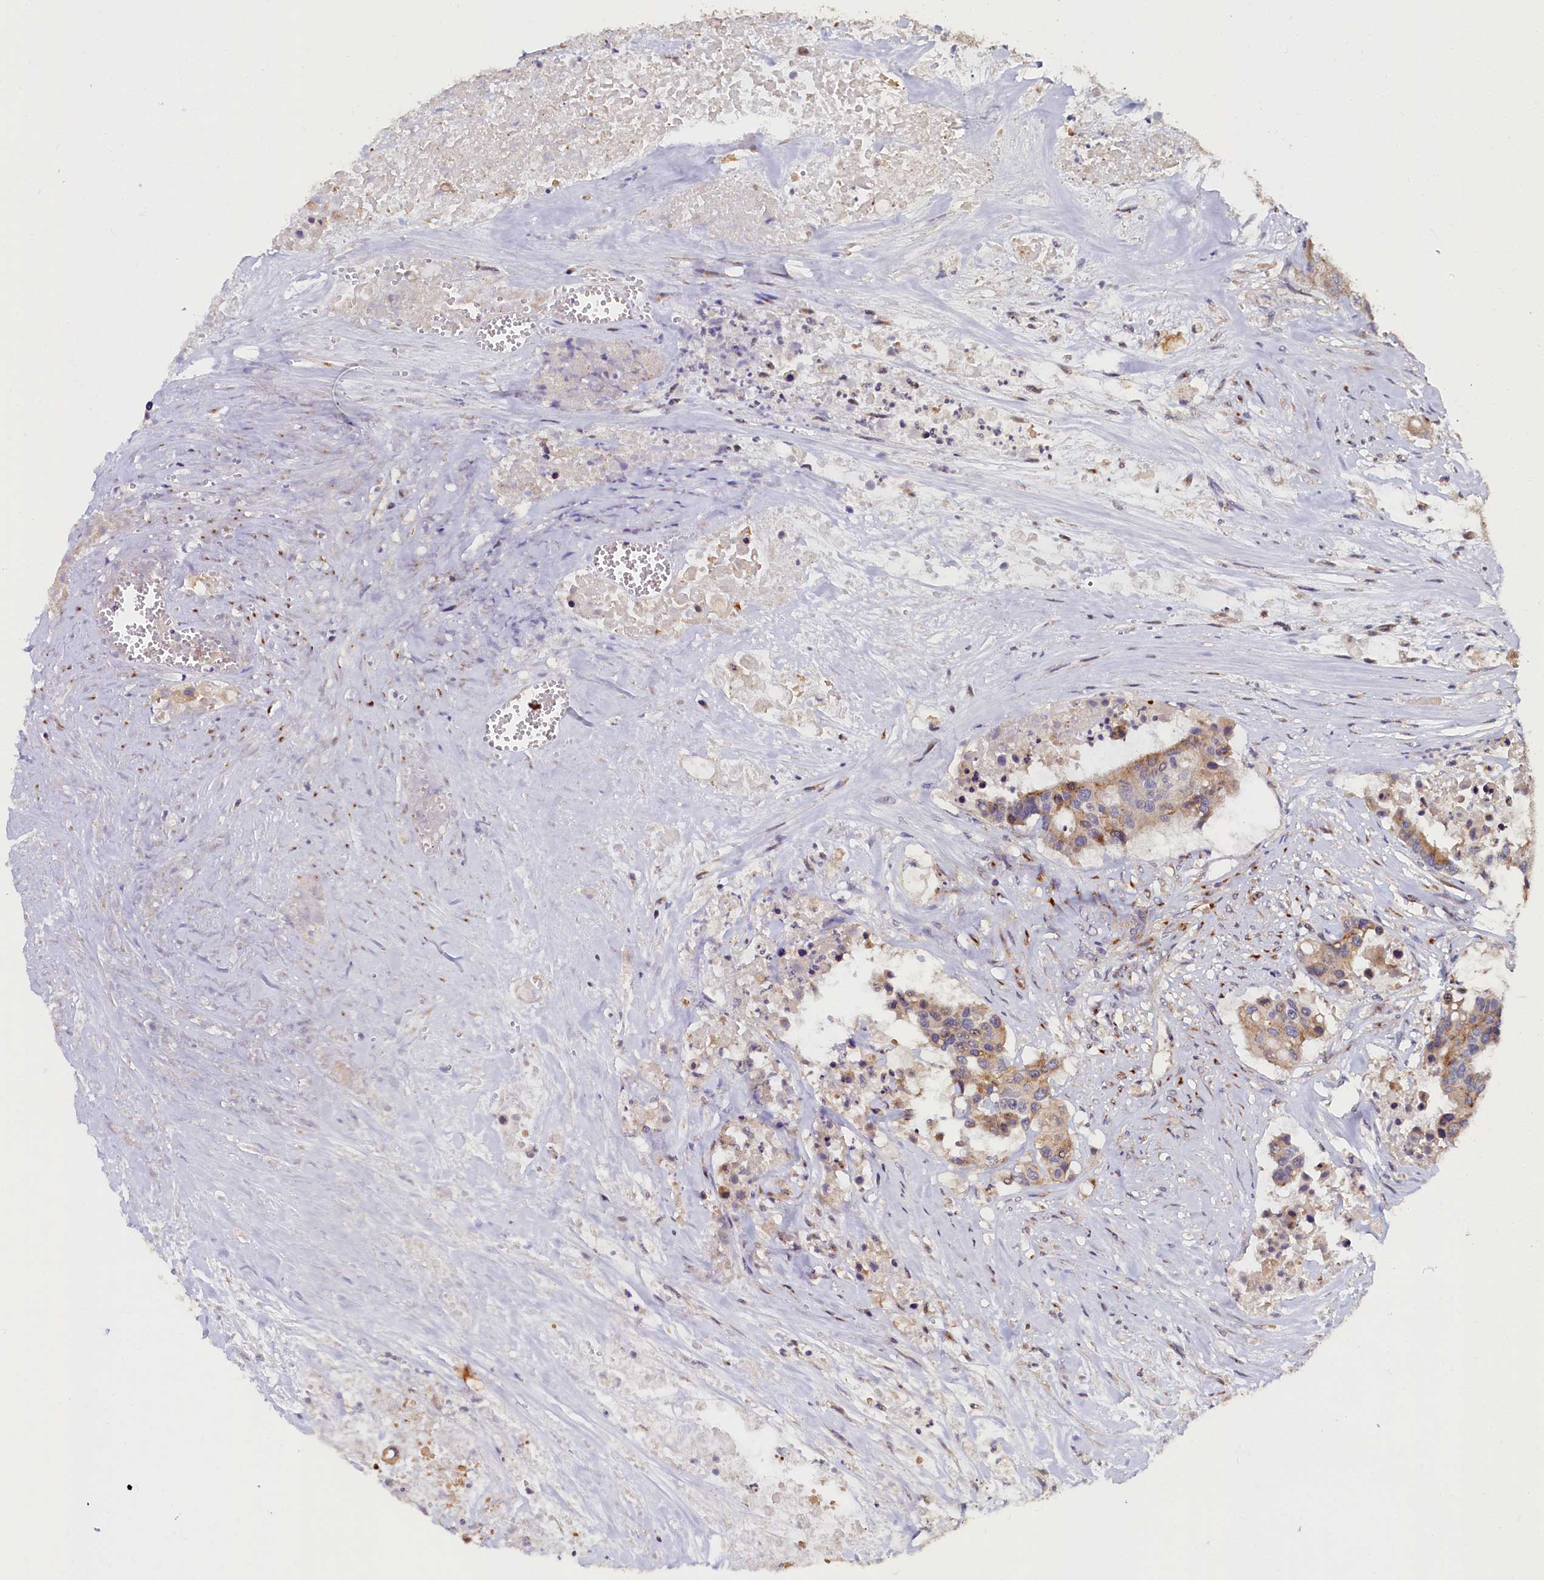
{"staining": {"intensity": "moderate", "quantity": "<25%", "location": "cytoplasmic/membranous"}, "tissue": "colorectal cancer", "cell_type": "Tumor cells", "image_type": "cancer", "snomed": [{"axis": "morphology", "description": "Adenocarcinoma, NOS"}, {"axis": "topography", "description": "Colon"}], "caption": "Brown immunohistochemical staining in colorectal adenocarcinoma shows moderate cytoplasmic/membranous positivity in about <25% of tumor cells.", "gene": "TMEM181", "patient": {"sex": "male", "age": 77}}